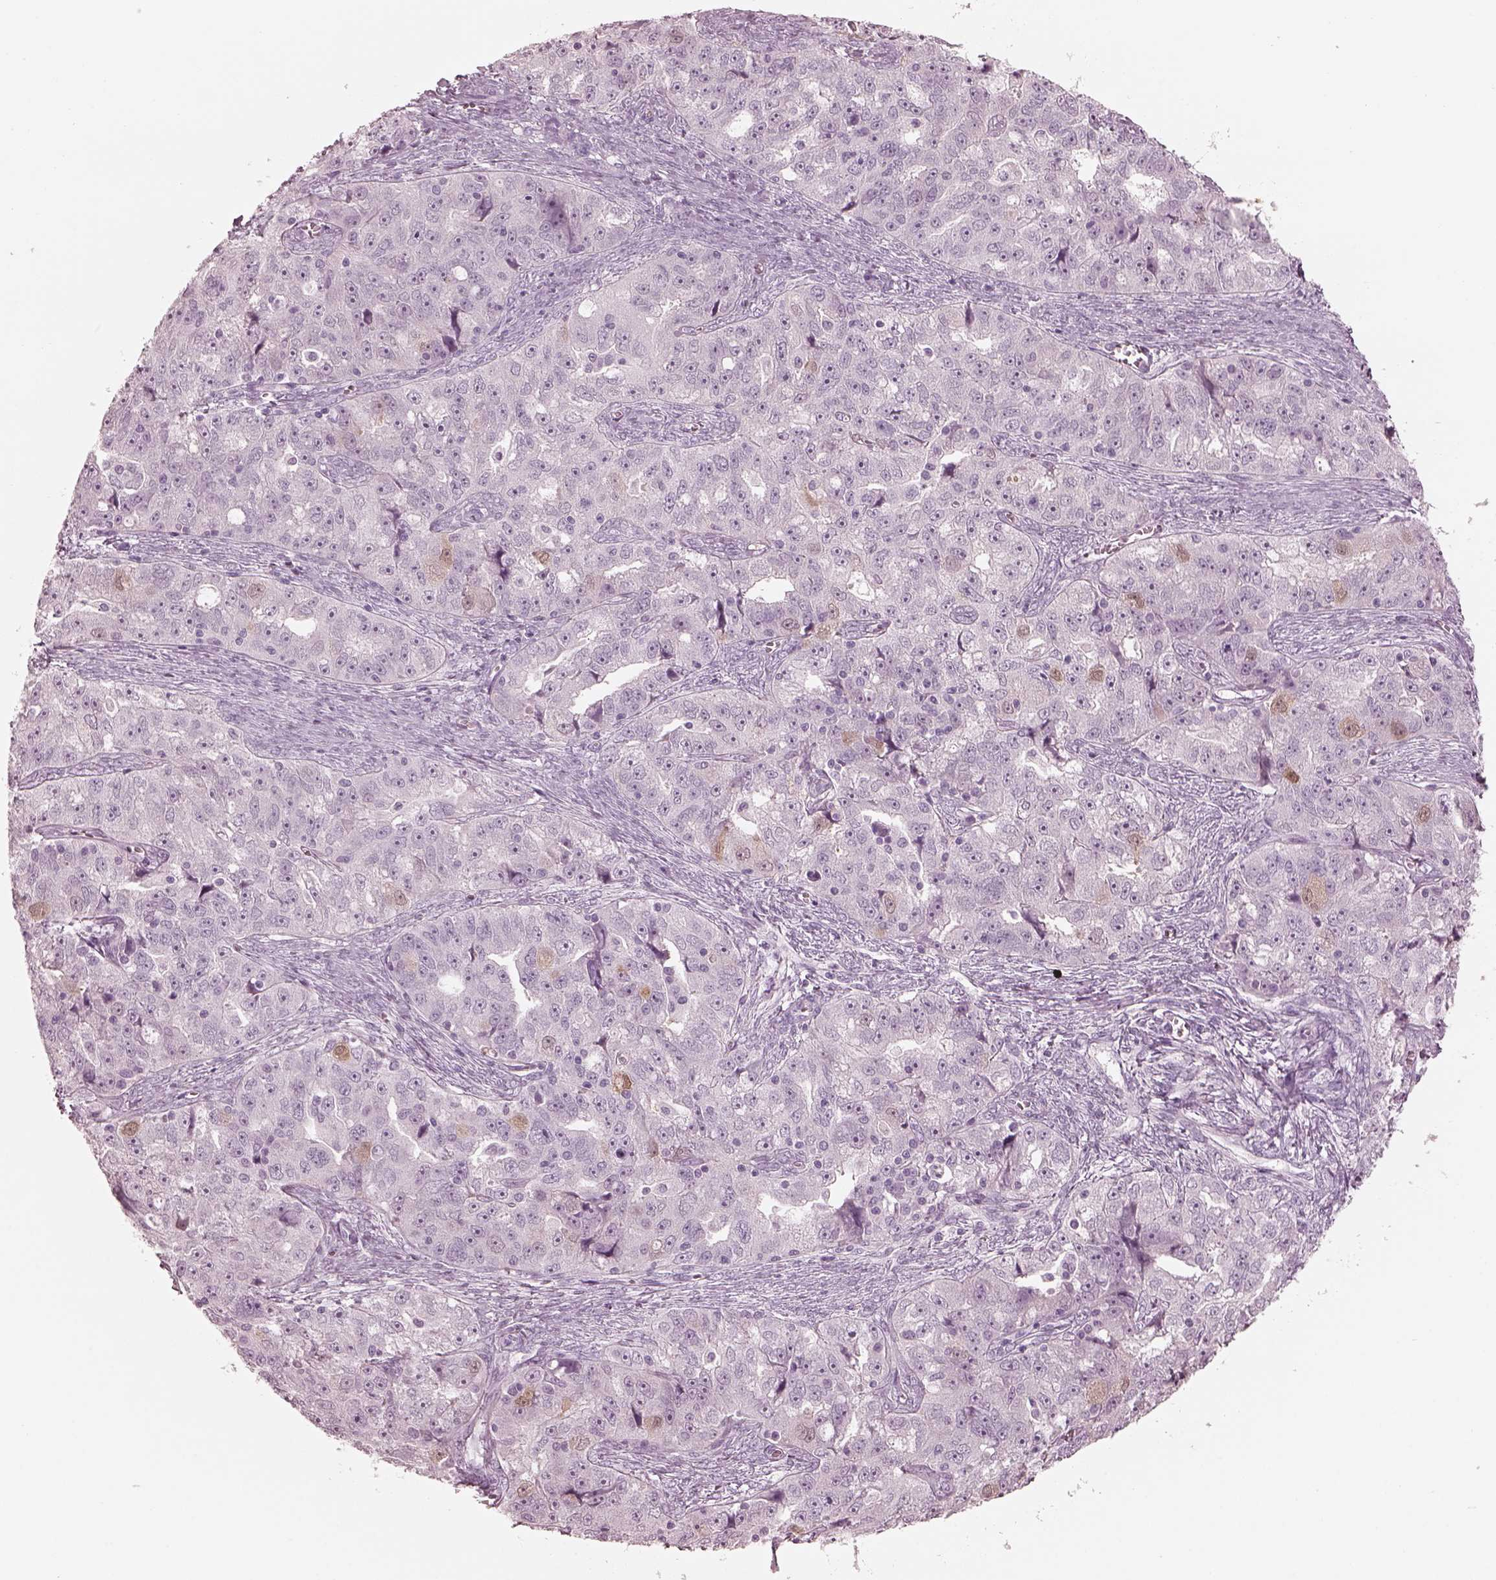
{"staining": {"intensity": "negative", "quantity": "none", "location": "none"}, "tissue": "ovarian cancer", "cell_type": "Tumor cells", "image_type": "cancer", "snomed": [{"axis": "morphology", "description": "Cystadenocarcinoma, serous, NOS"}, {"axis": "topography", "description": "Ovary"}], "caption": "This histopathology image is of serous cystadenocarcinoma (ovarian) stained with immunohistochemistry to label a protein in brown with the nuclei are counter-stained blue. There is no positivity in tumor cells.", "gene": "C2orf81", "patient": {"sex": "female", "age": 51}}